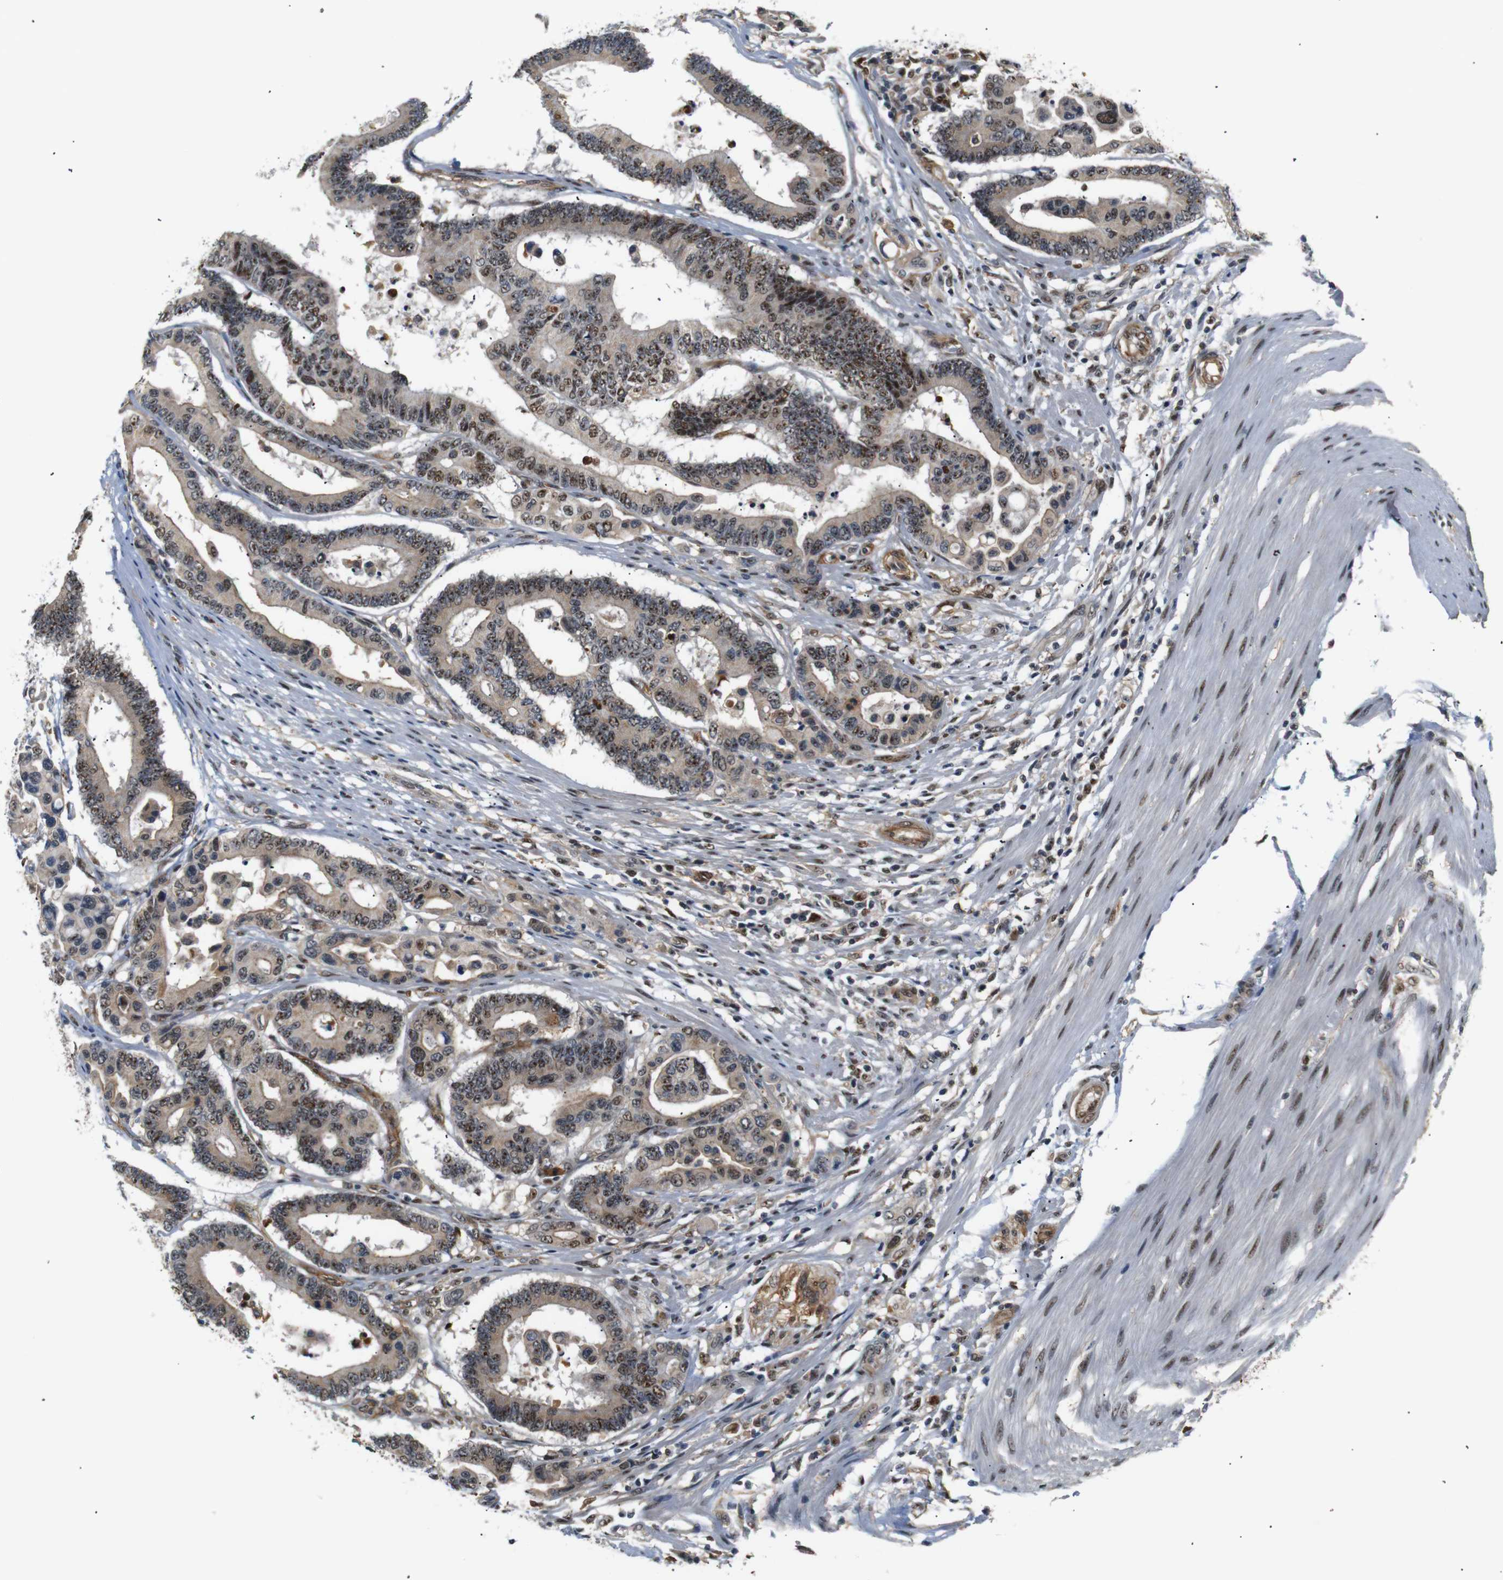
{"staining": {"intensity": "moderate", "quantity": "25%-75%", "location": "cytoplasmic/membranous,nuclear"}, "tissue": "colorectal cancer", "cell_type": "Tumor cells", "image_type": "cancer", "snomed": [{"axis": "morphology", "description": "Normal tissue, NOS"}, {"axis": "morphology", "description": "Adenocarcinoma, NOS"}, {"axis": "topography", "description": "Colon"}], "caption": "Human colorectal cancer (adenocarcinoma) stained with a brown dye reveals moderate cytoplasmic/membranous and nuclear positive staining in about 25%-75% of tumor cells.", "gene": "PARN", "patient": {"sex": "male", "age": 82}}